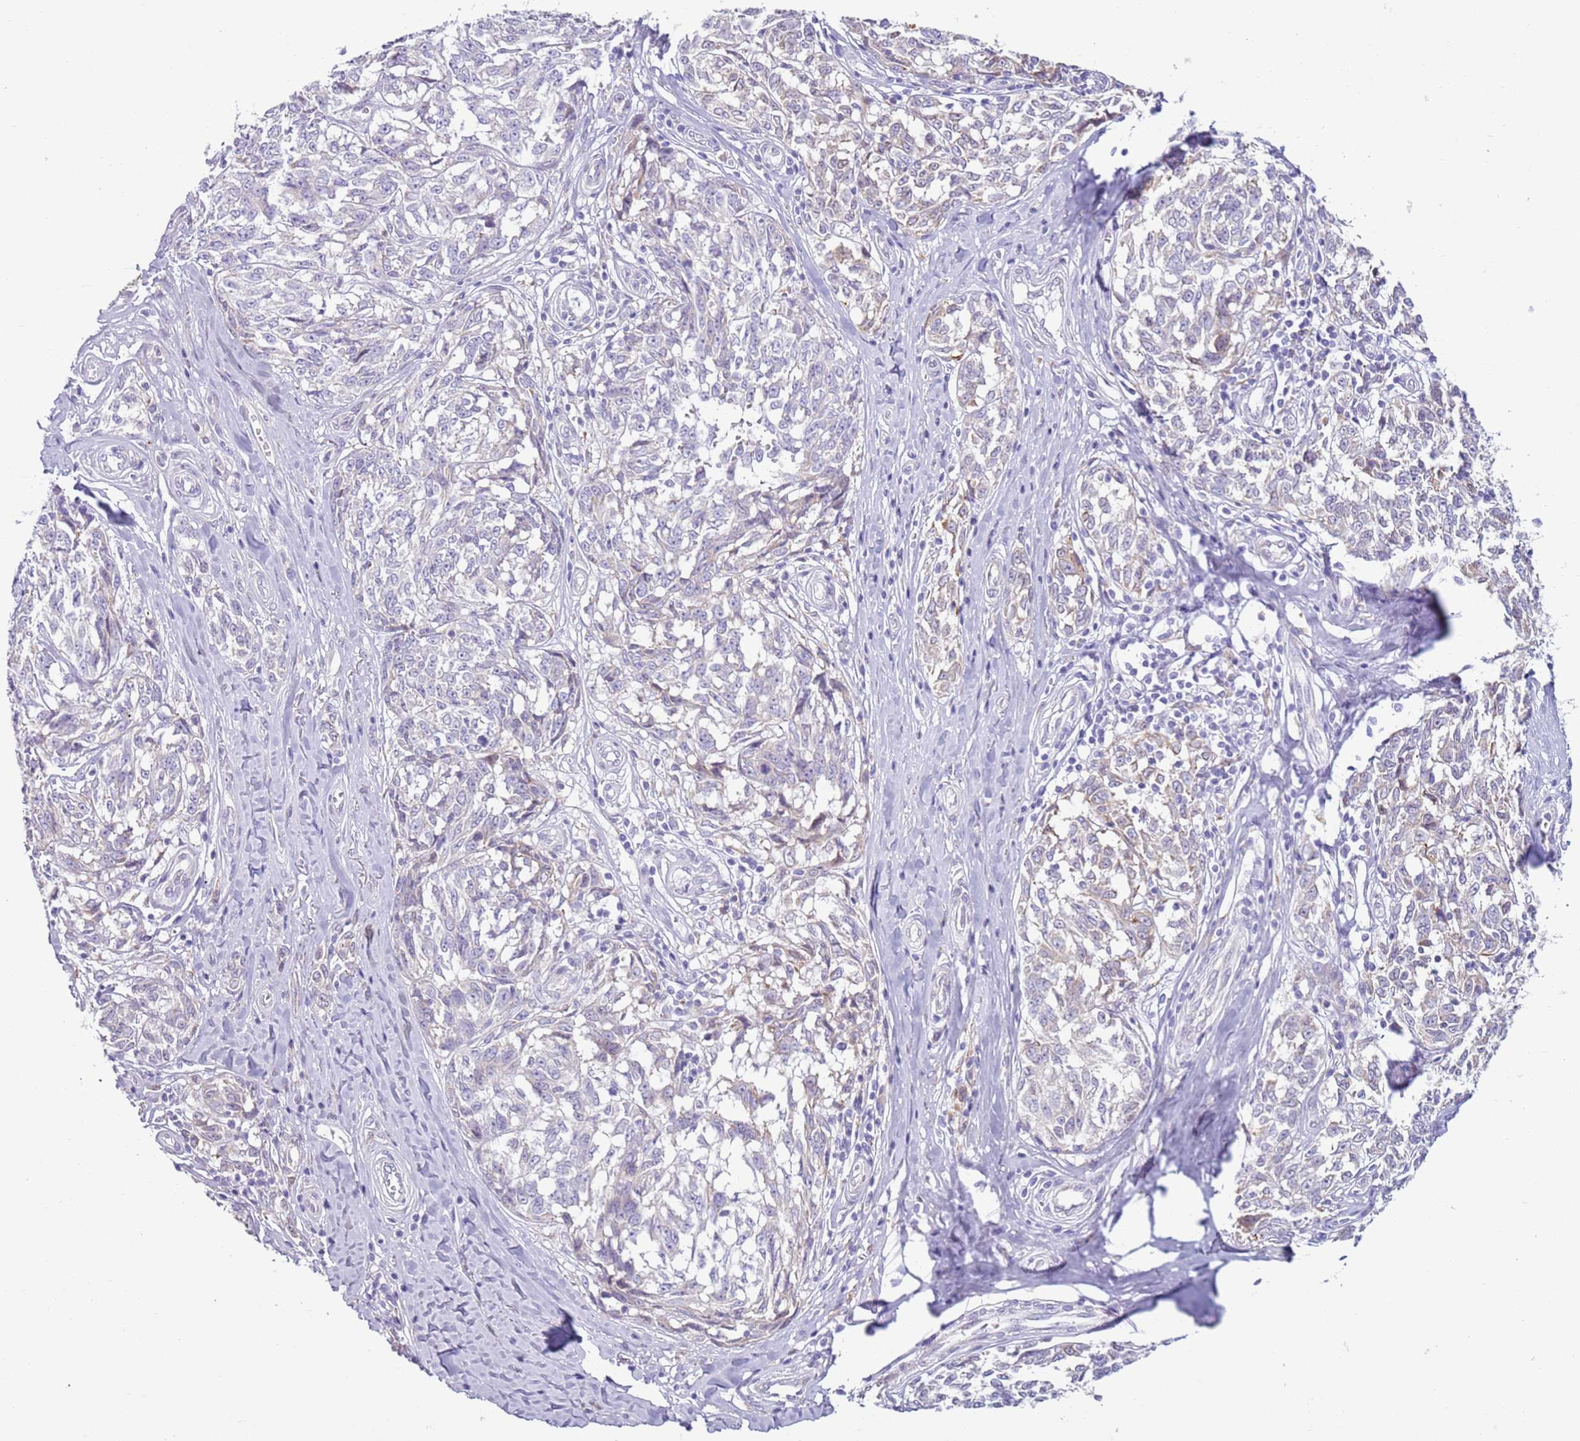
{"staining": {"intensity": "negative", "quantity": "none", "location": "none"}, "tissue": "melanoma", "cell_type": "Tumor cells", "image_type": "cancer", "snomed": [{"axis": "morphology", "description": "Normal tissue, NOS"}, {"axis": "morphology", "description": "Malignant melanoma, NOS"}, {"axis": "topography", "description": "Skin"}], "caption": "There is no significant positivity in tumor cells of malignant melanoma.", "gene": "OAF", "patient": {"sex": "female", "age": 64}}